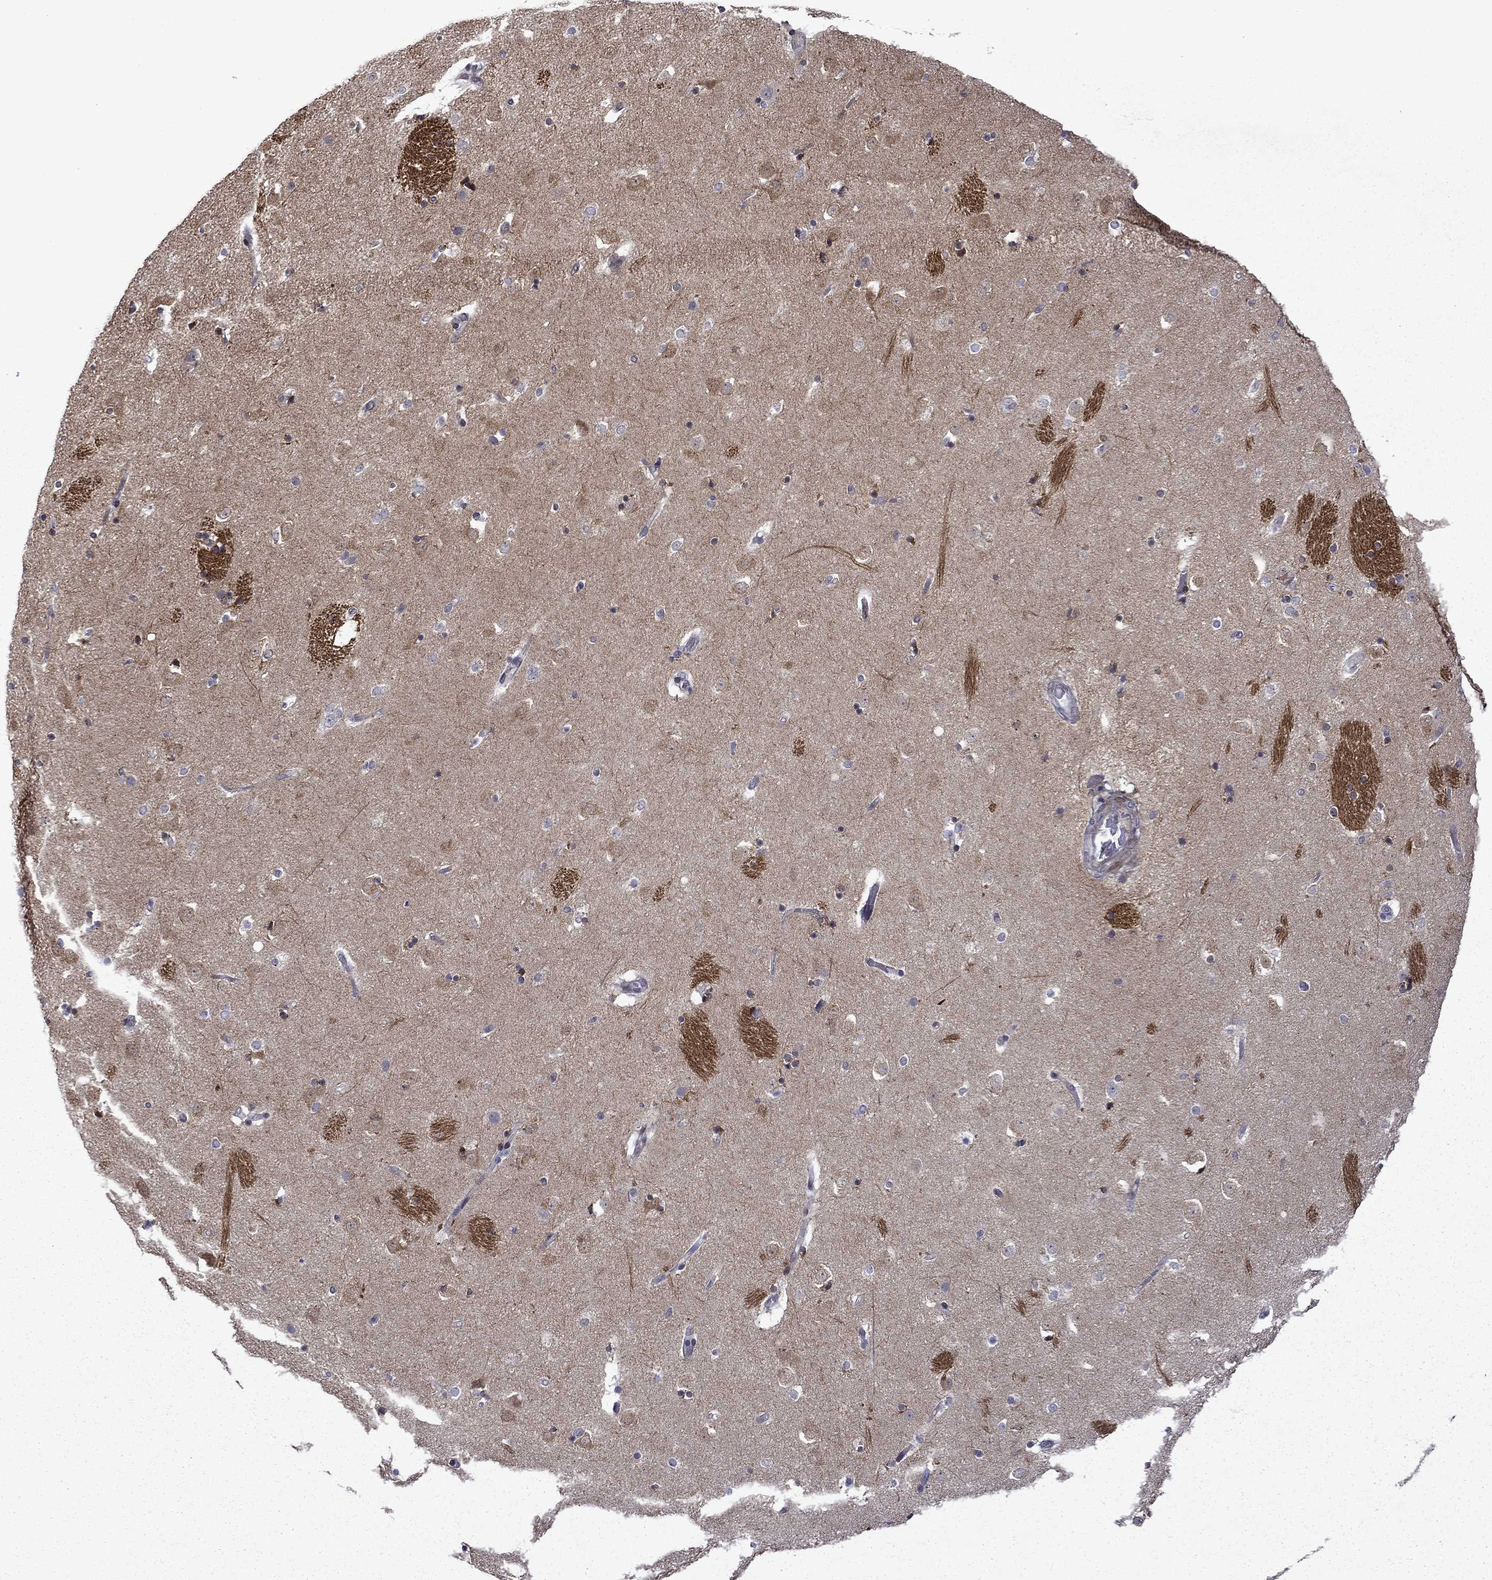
{"staining": {"intensity": "negative", "quantity": "none", "location": "none"}, "tissue": "caudate", "cell_type": "Glial cells", "image_type": "normal", "snomed": [{"axis": "morphology", "description": "Normal tissue, NOS"}, {"axis": "topography", "description": "Lateral ventricle wall"}], "caption": "Immunohistochemistry photomicrograph of unremarkable caudate: human caudate stained with DAB displays no significant protein staining in glial cells. (IHC, brightfield microscopy, high magnification).", "gene": "B3GAT1", "patient": {"sex": "male", "age": 51}}